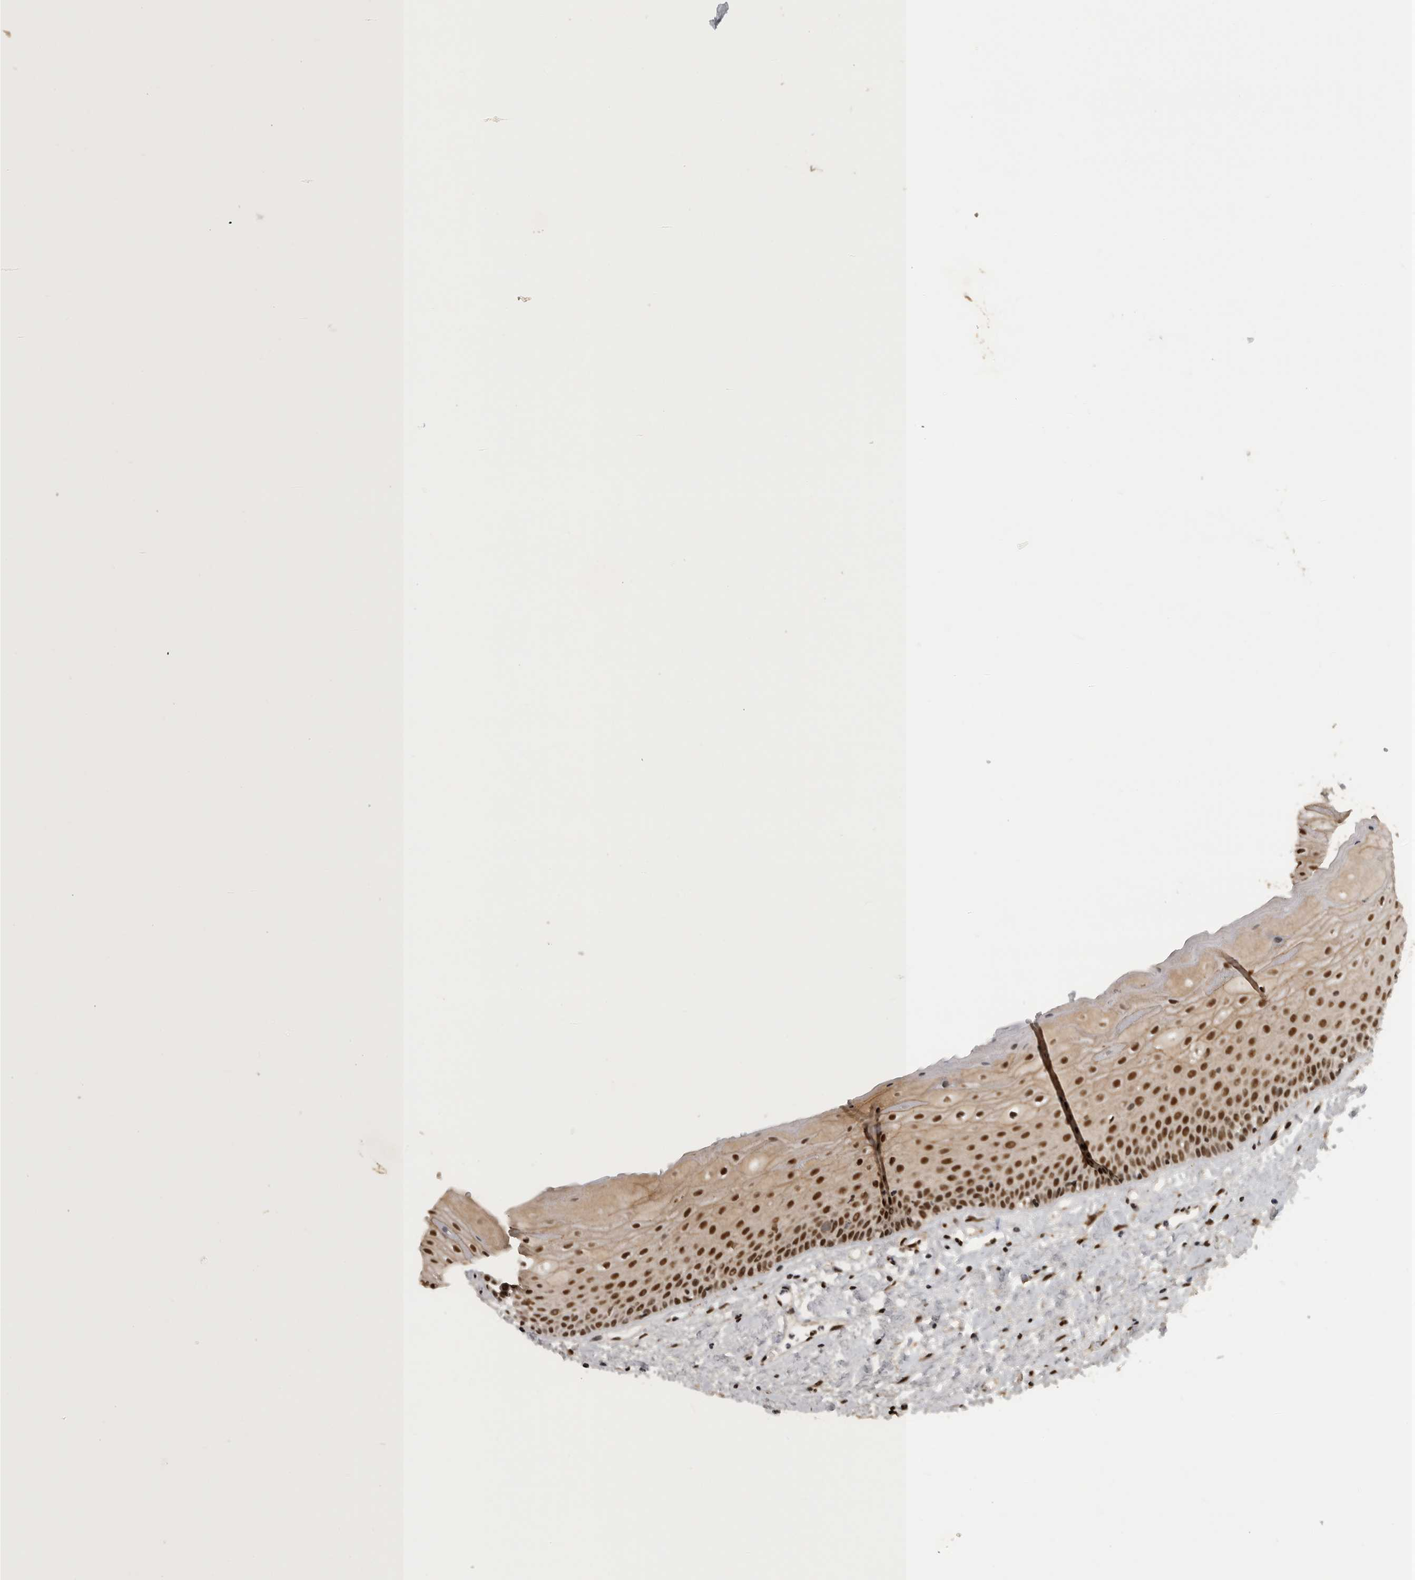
{"staining": {"intensity": "strong", "quantity": ">75%", "location": "nuclear"}, "tissue": "oral mucosa", "cell_type": "Squamous epithelial cells", "image_type": "normal", "snomed": [{"axis": "morphology", "description": "Normal tissue, NOS"}, {"axis": "topography", "description": "Oral tissue"}], "caption": "IHC of normal human oral mucosa exhibits high levels of strong nuclear positivity in approximately >75% of squamous epithelial cells.", "gene": "CBLL1", "patient": {"sex": "female", "age": 76}}